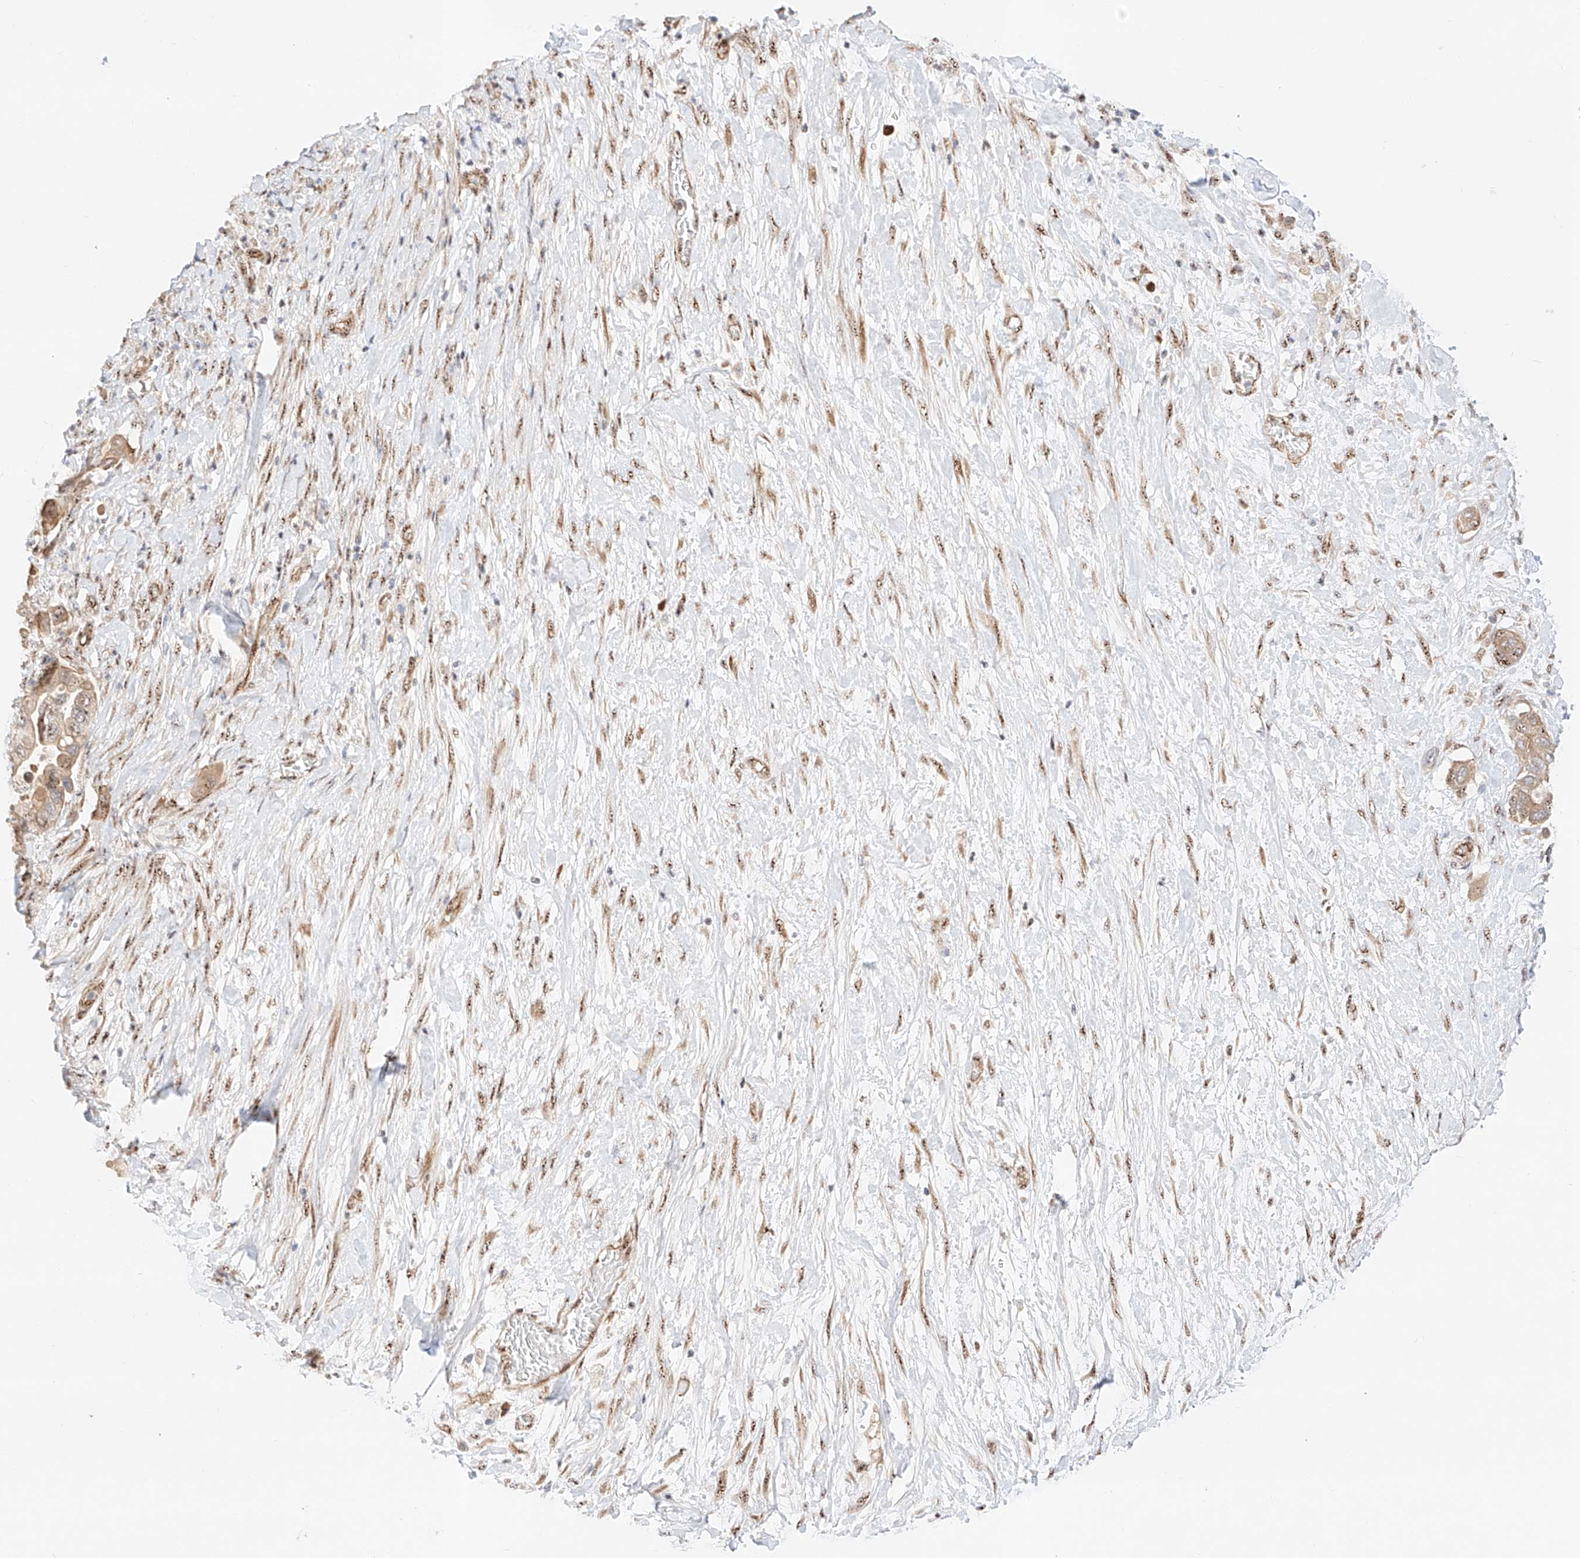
{"staining": {"intensity": "moderate", "quantity": "25%-75%", "location": "cytoplasmic/membranous,nuclear"}, "tissue": "pancreatic cancer", "cell_type": "Tumor cells", "image_type": "cancer", "snomed": [{"axis": "morphology", "description": "Adenocarcinoma, NOS"}, {"axis": "topography", "description": "Pancreas"}], "caption": "High-power microscopy captured an IHC micrograph of pancreatic cancer (adenocarcinoma), revealing moderate cytoplasmic/membranous and nuclear staining in approximately 25%-75% of tumor cells.", "gene": "ATXN7L2", "patient": {"sex": "male", "age": 68}}